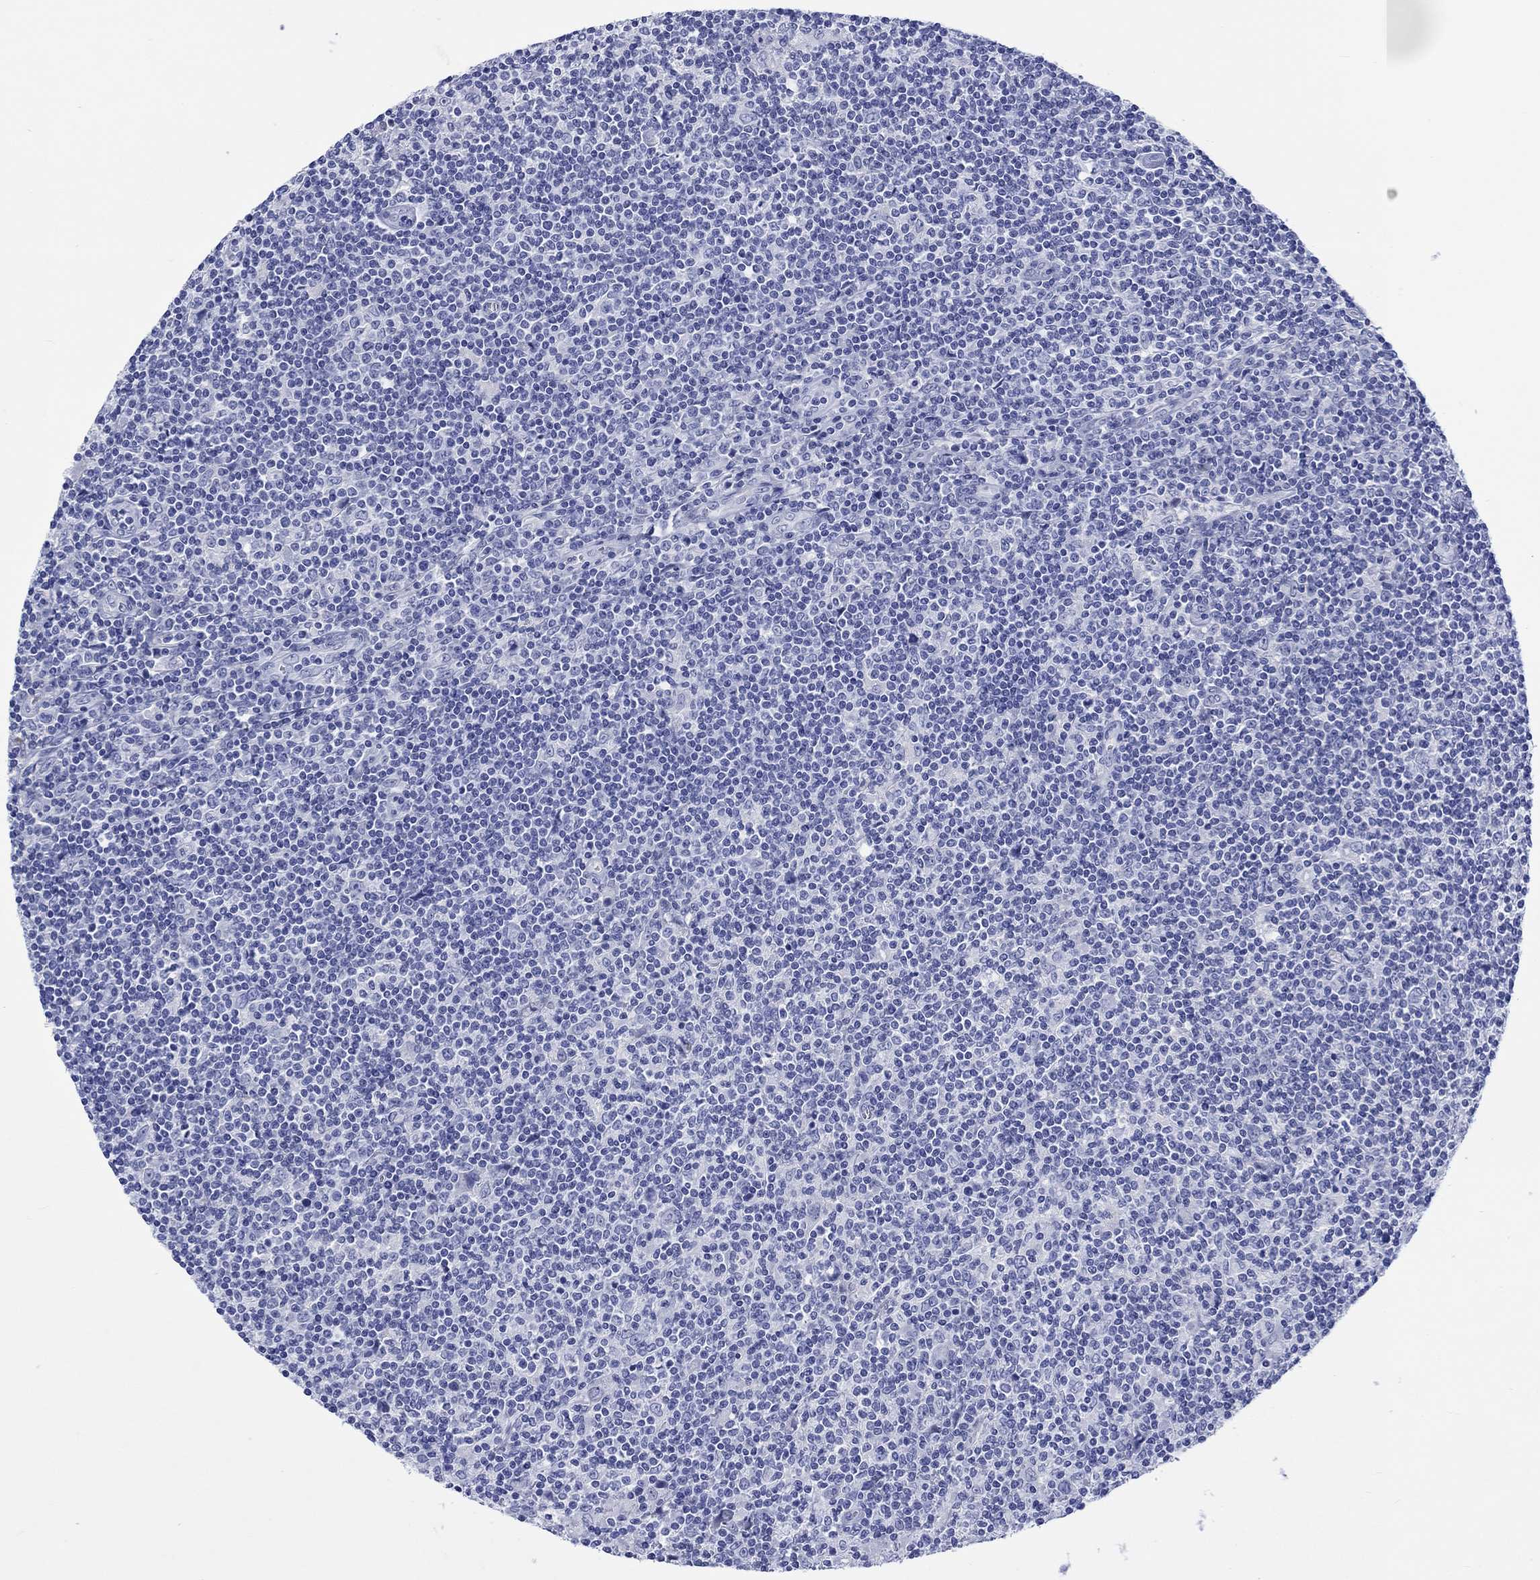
{"staining": {"intensity": "negative", "quantity": "none", "location": "none"}, "tissue": "lymphoma", "cell_type": "Tumor cells", "image_type": "cancer", "snomed": [{"axis": "morphology", "description": "Hodgkin's disease, NOS"}, {"axis": "topography", "description": "Lymph node"}], "caption": "Immunohistochemical staining of lymphoma exhibits no significant positivity in tumor cells.", "gene": "CACNG3", "patient": {"sex": "male", "age": 40}}